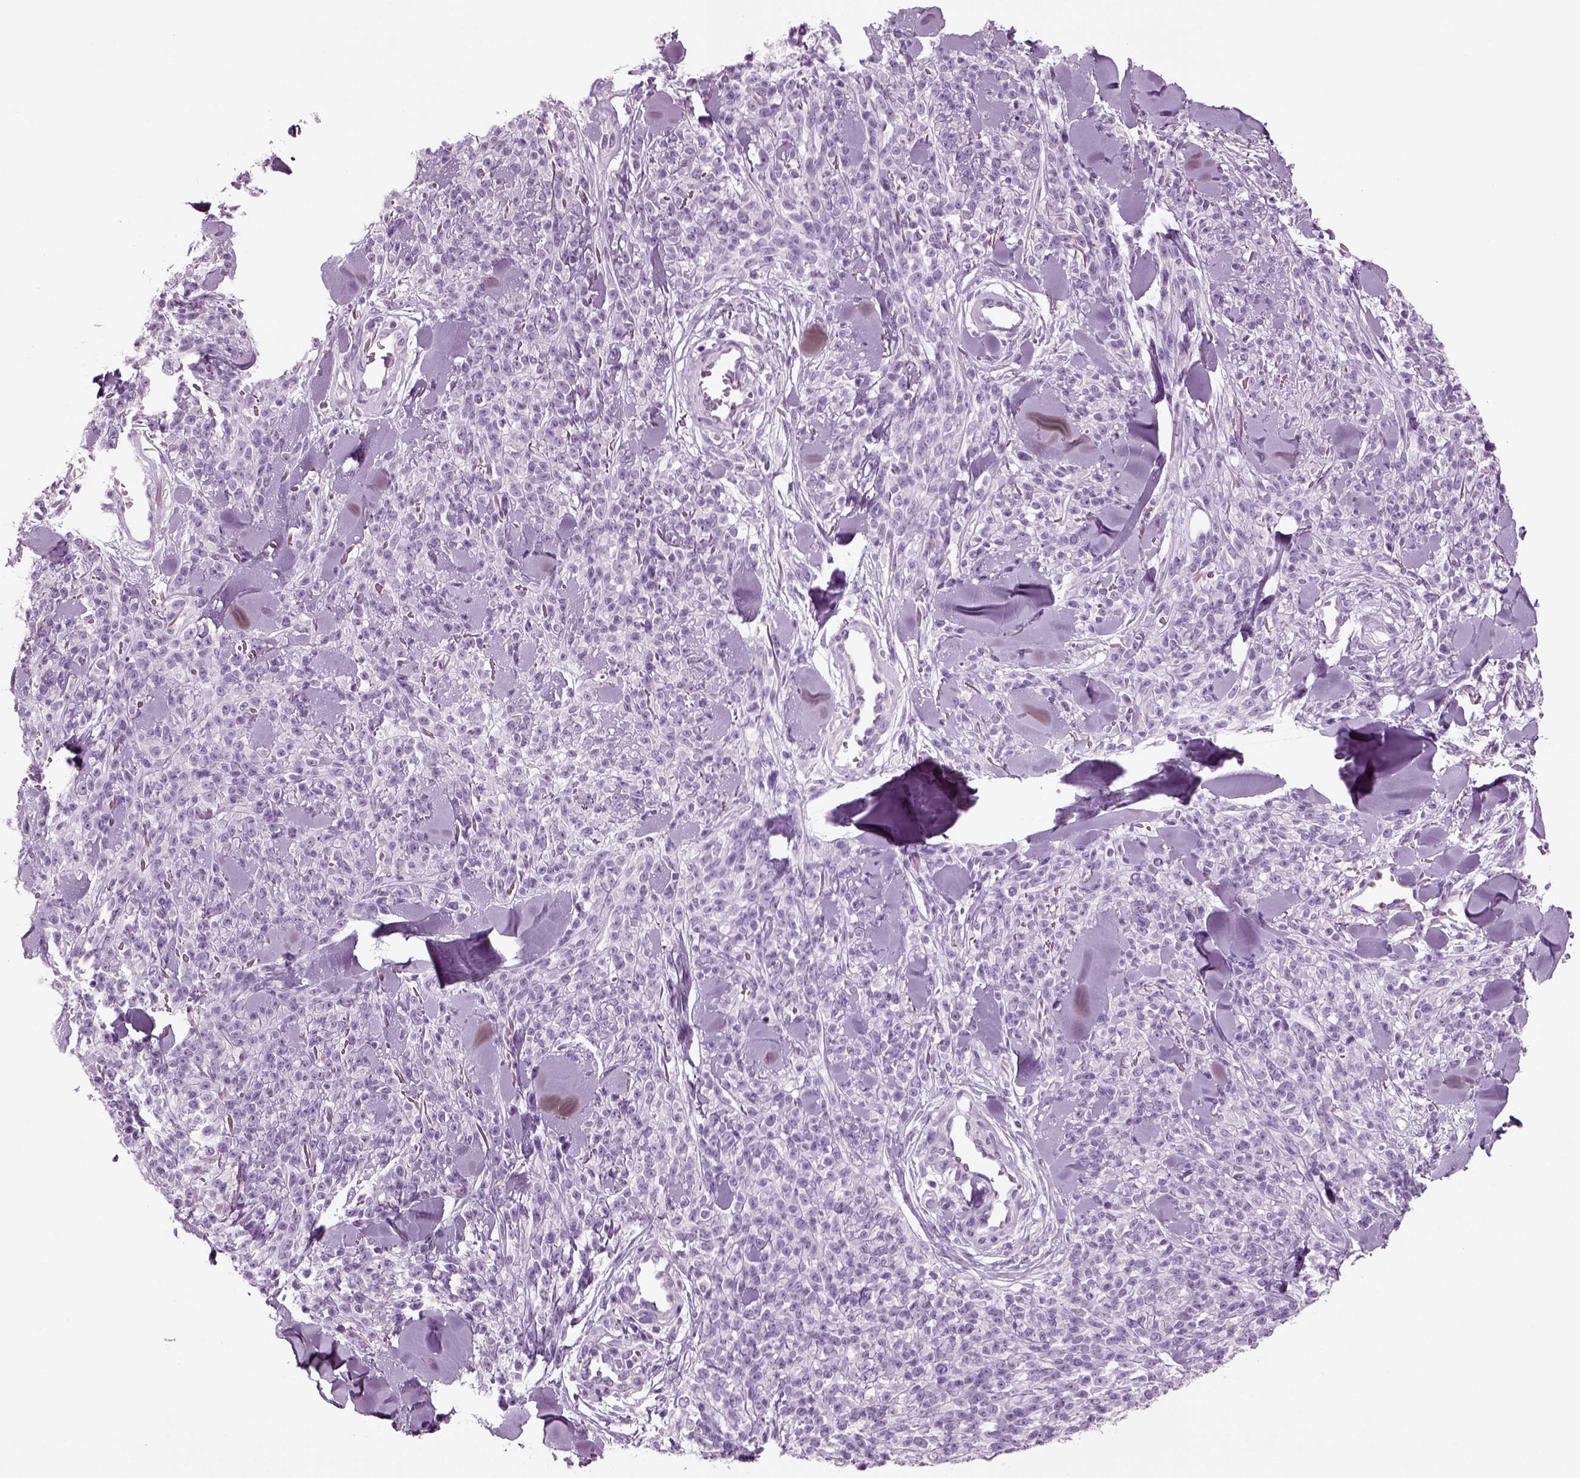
{"staining": {"intensity": "negative", "quantity": "none", "location": "none"}, "tissue": "melanoma", "cell_type": "Tumor cells", "image_type": "cancer", "snomed": [{"axis": "morphology", "description": "Malignant melanoma, NOS"}, {"axis": "topography", "description": "Skin"}, {"axis": "topography", "description": "Skin of trunk"}], "caption": "The histopathology image exhibits no staining of tumor cells in malignant melanoma. The staining was performed using DAB to visualize the protein expression in brown, while the nuclei were stained in blue with hematoxylin (Magnification: 20x).", "gene": "CRABP1", "patient": {"sex": "male", "age": 74}}